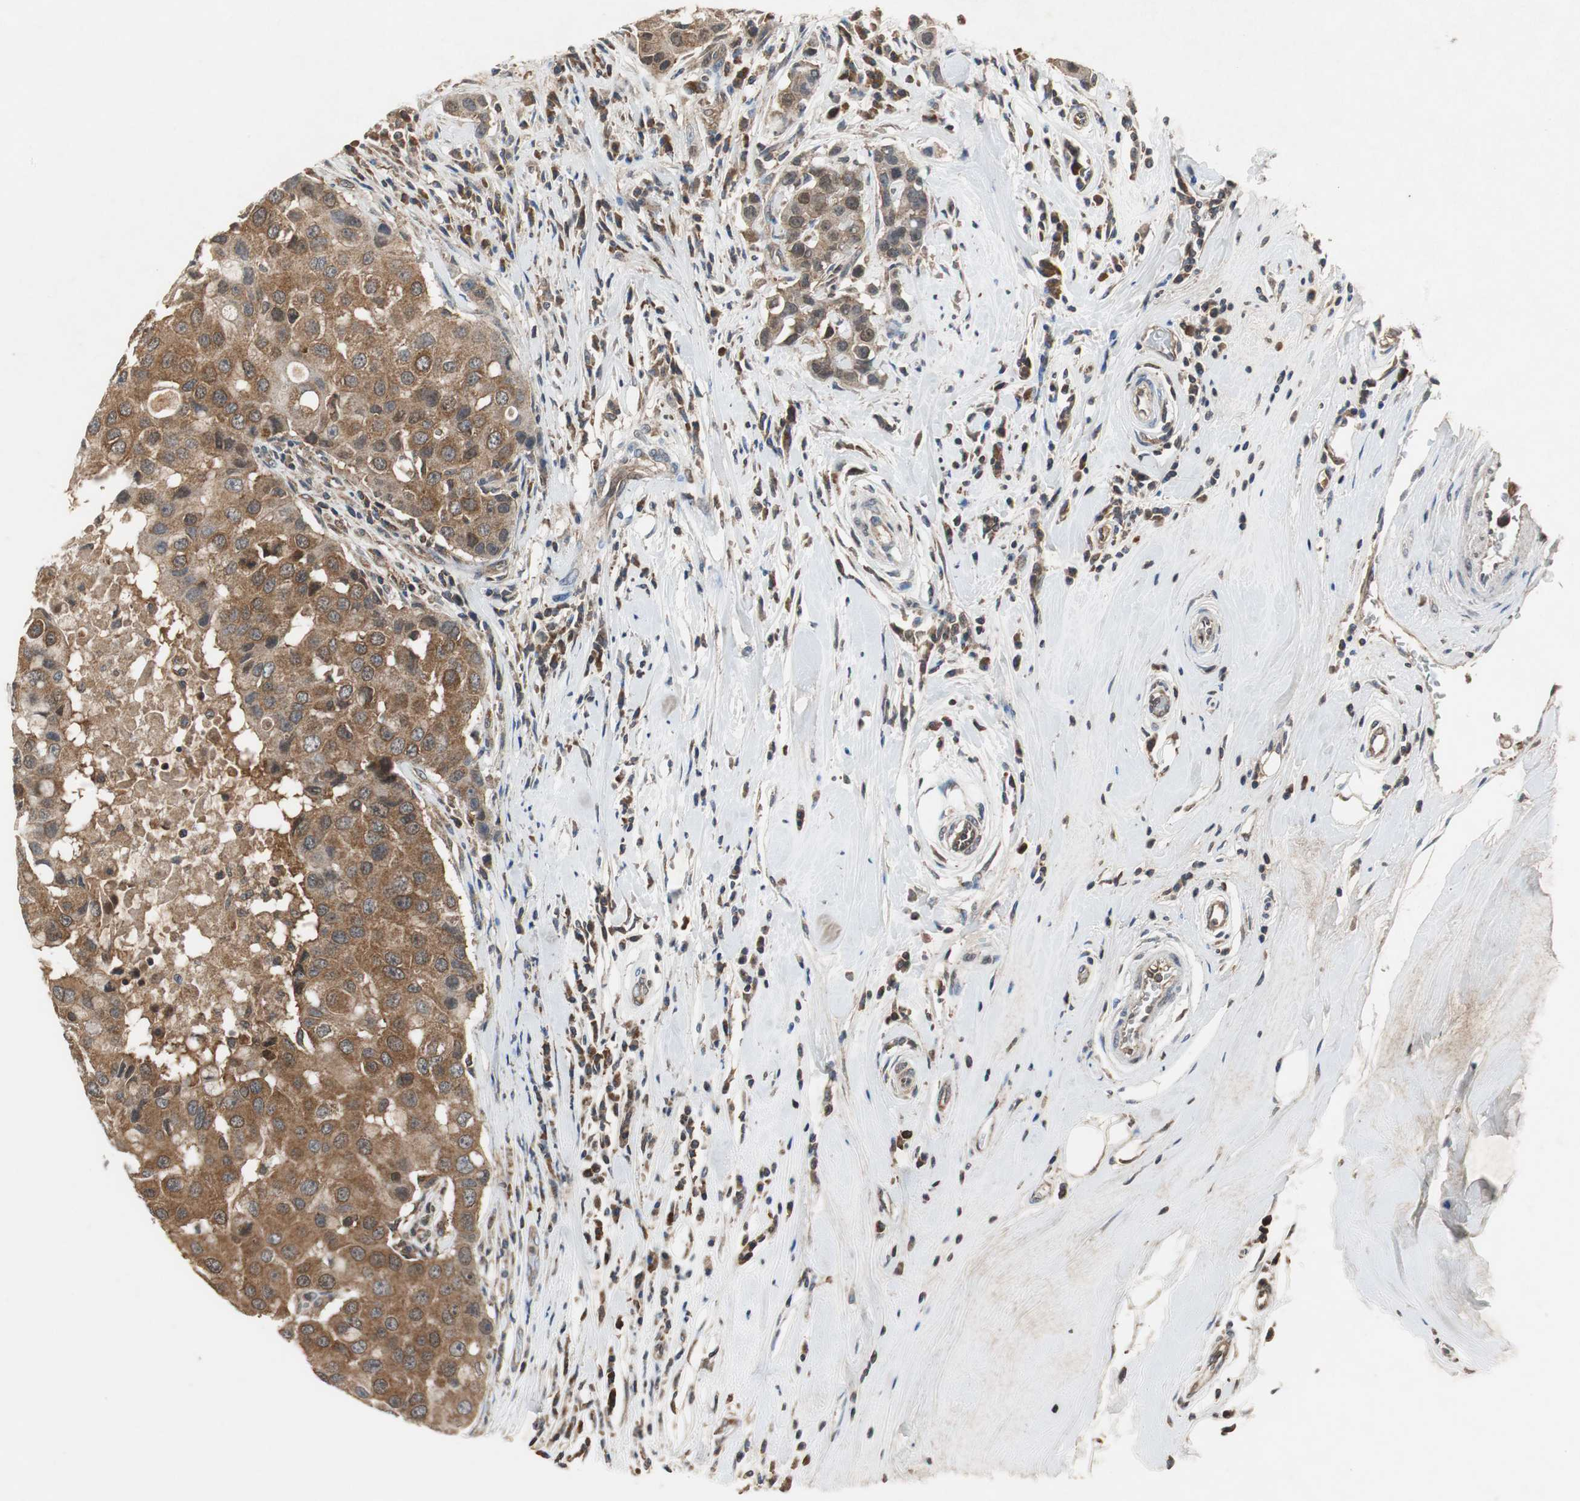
{"staining": {"intensity": "moderate", "quantity": "25%-75%", "location": "cytoplasmic/membranous"}, "tissue": "breast cancer", "cell_type": "Tumor cells", "image_type": "cancer", "snomed": [{"axis": "morphology", "description": "Duct carcinoma"}, {"axis": "topography", "description": "Breast"}], "caption": "Immunohistochemistry (IHC) of invasive ductal carcinoma (breast) demonstrates medium levels of moderate cytoplasmic/membranous staining in about 25%-75% of tumor cells.", "gene": "VBP1", "patient": {"sex": "female", "age": 27}}